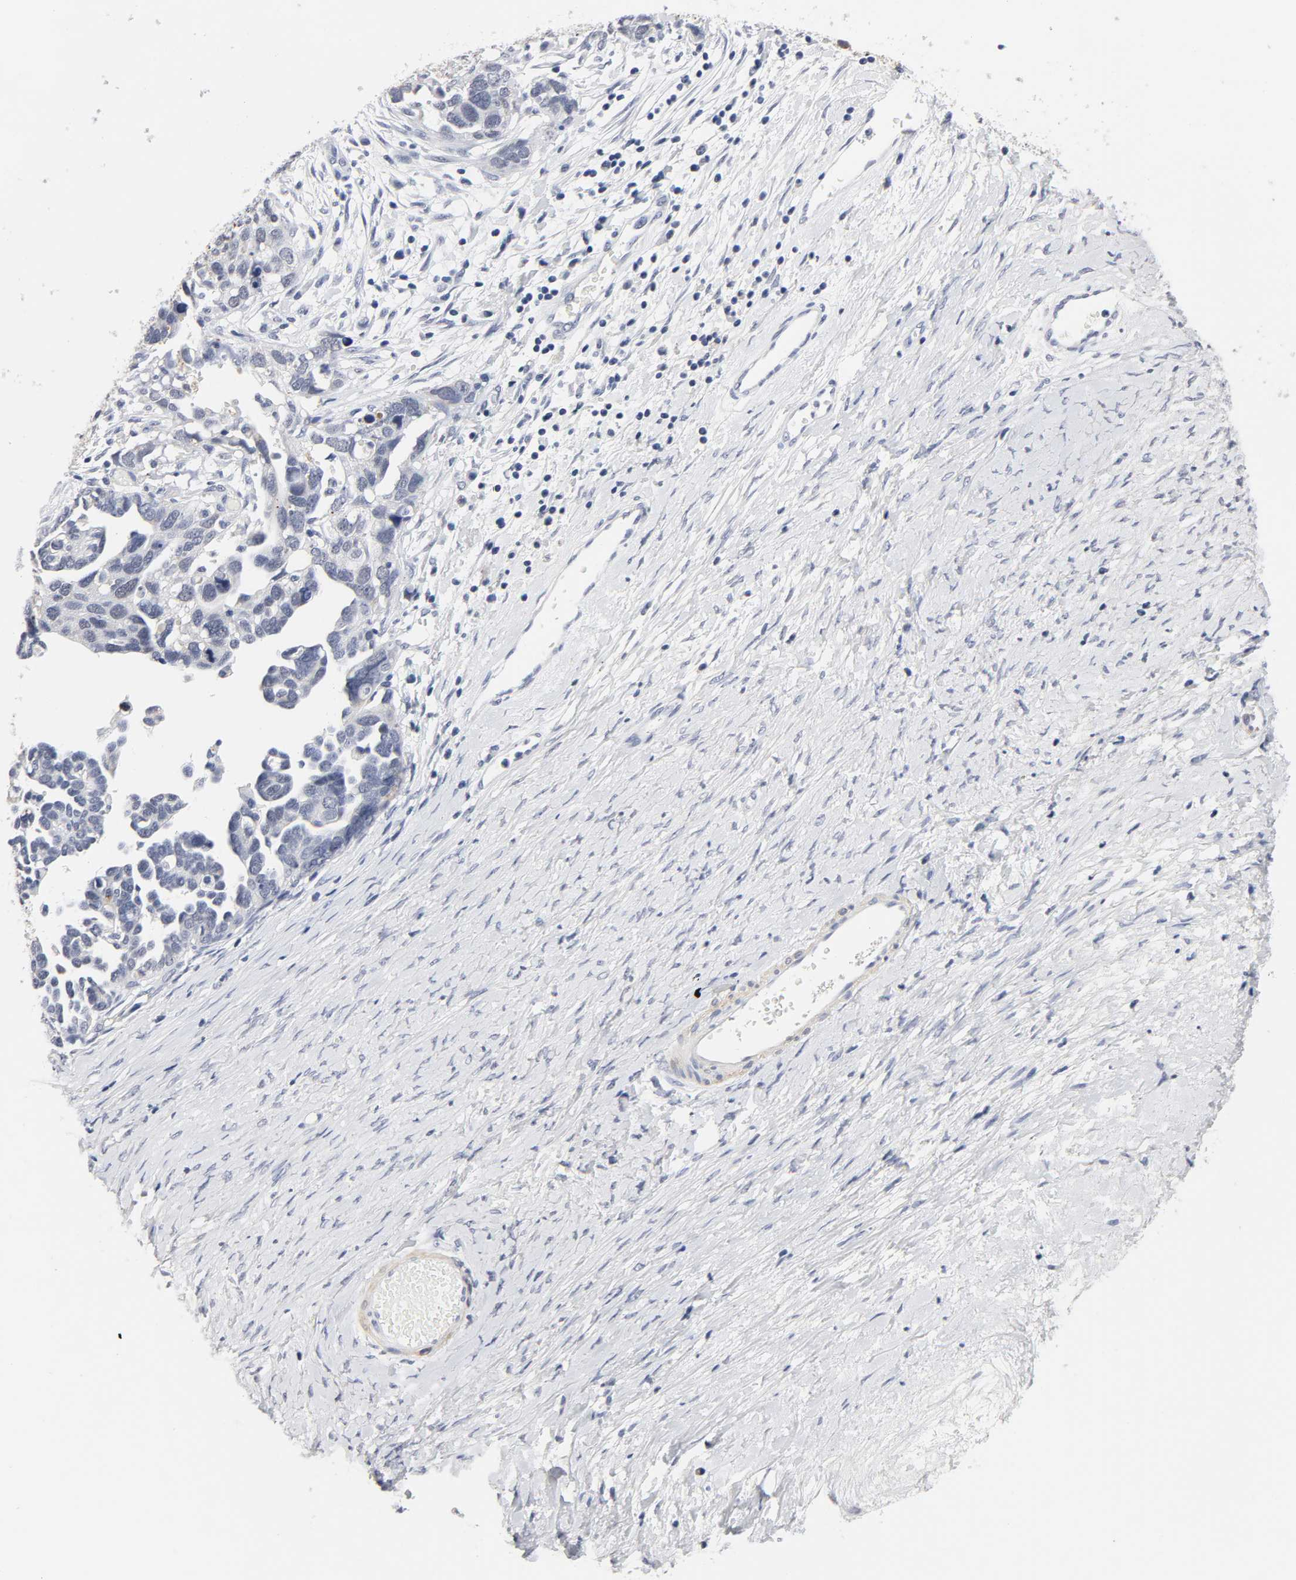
{"staining": {"intensity": "negative", "quantity": "none", "location": "none"}, "tissue": "ovarian cancer", "cell_type": "Tumor cells", "image_type": "cancer", "snomed": [{"axis": "morphology", "description": "Cystadenocarcinoma, serous, NOS"}, {"axis": "topography", "description": "Ovary"}], "caption": "Tumor cells show no significant expression in ovarian cancer.", "gene": "GRHL2", "patient": {"sex": "female", "age": 54}}